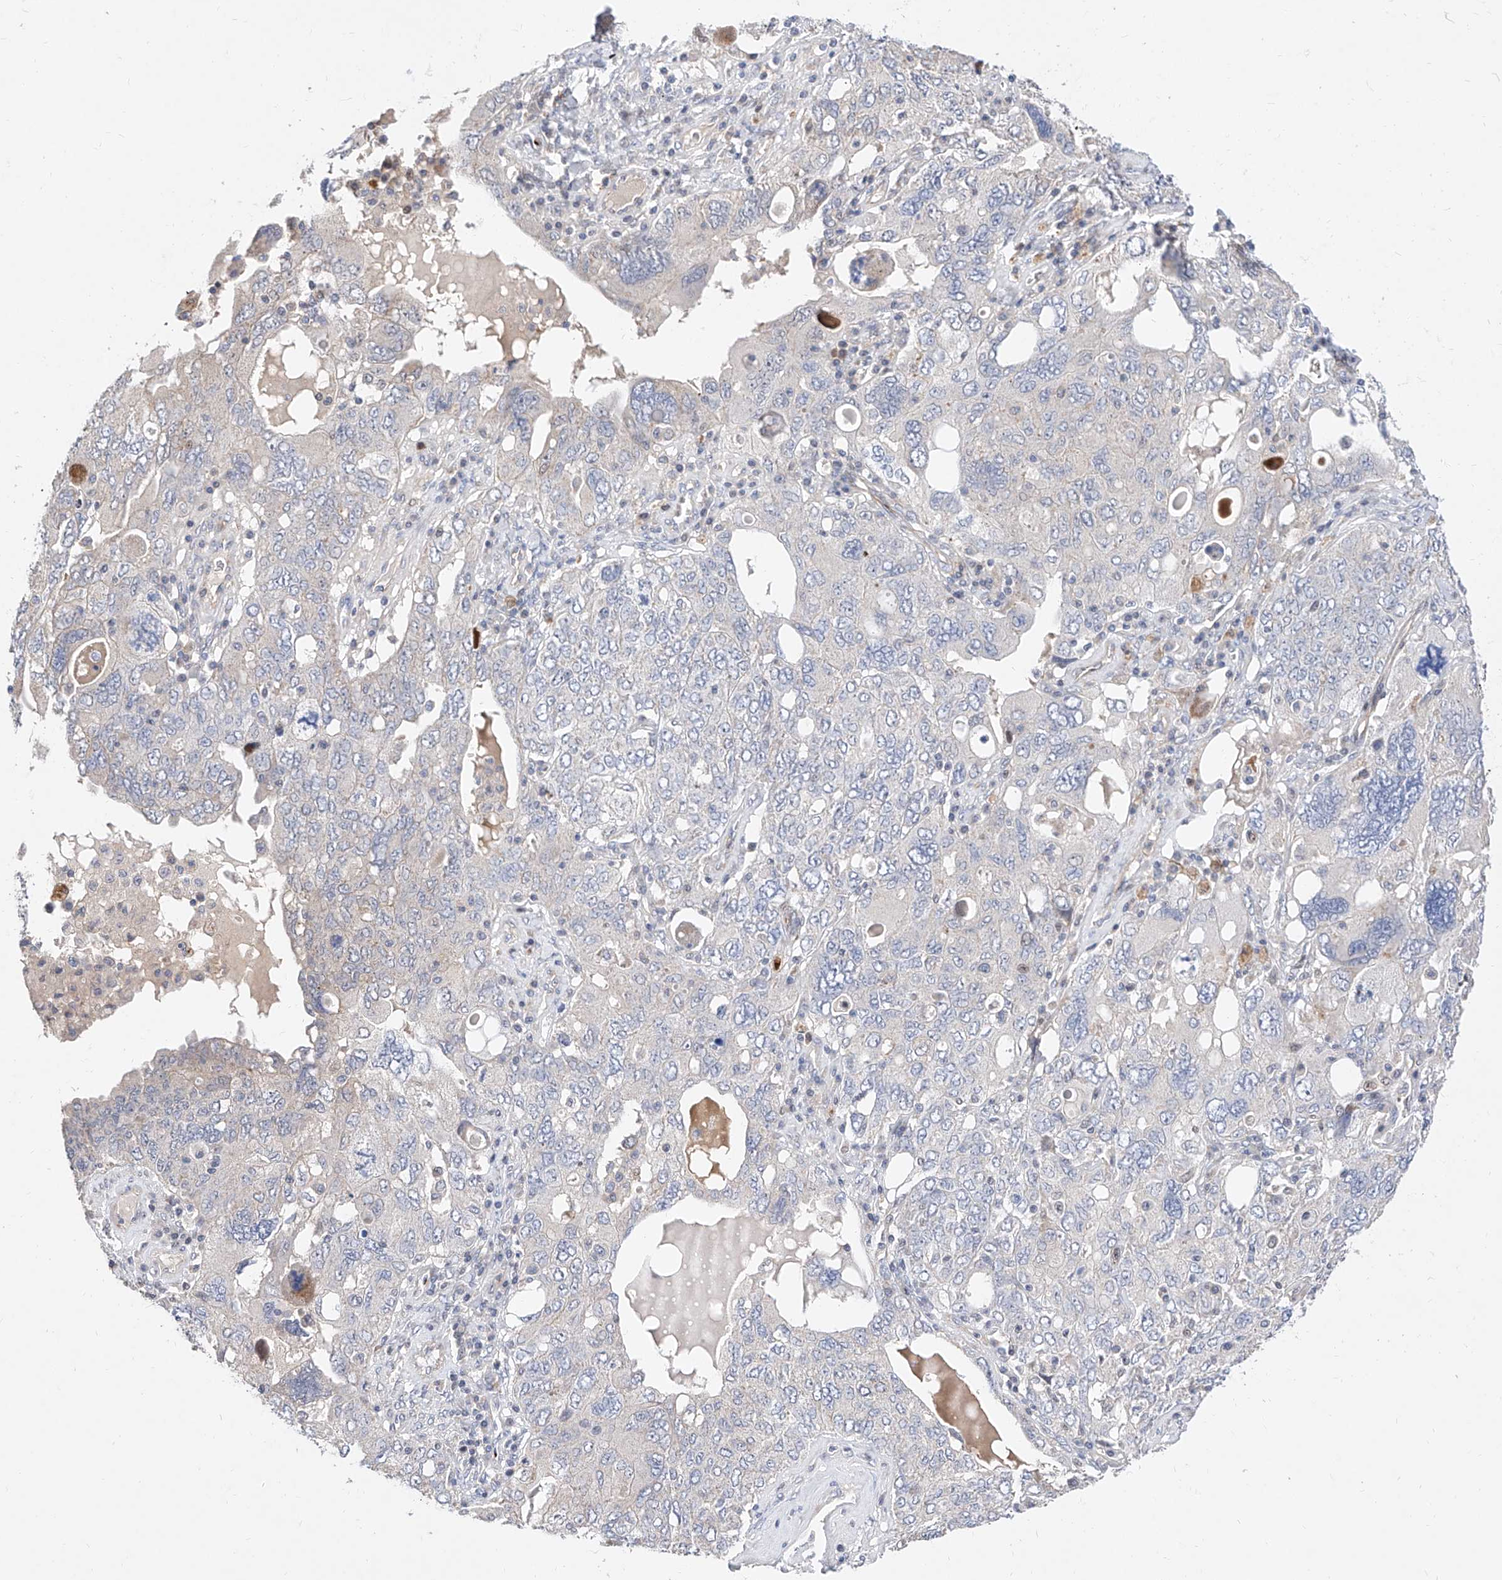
{"staining": {"intensity": "negative", "quantity": "none", "location": "none"}, "tissue": "ovarian cancer", "cell_type": "Tumor cells", "image_type": "cancer", "snomed": [{"axis": "morphology", "description": "Carcinoma, endometroid"}, {"axis": "topography", "description": "Ovary"}], "caption": "Endometroid carcinoma (ovarian) stained for a protein using immunohistochemistry (IHC) shows no staining tumor cells.", "gene": "FUCA2", "patient": {"sex": "female", "age": 62}}